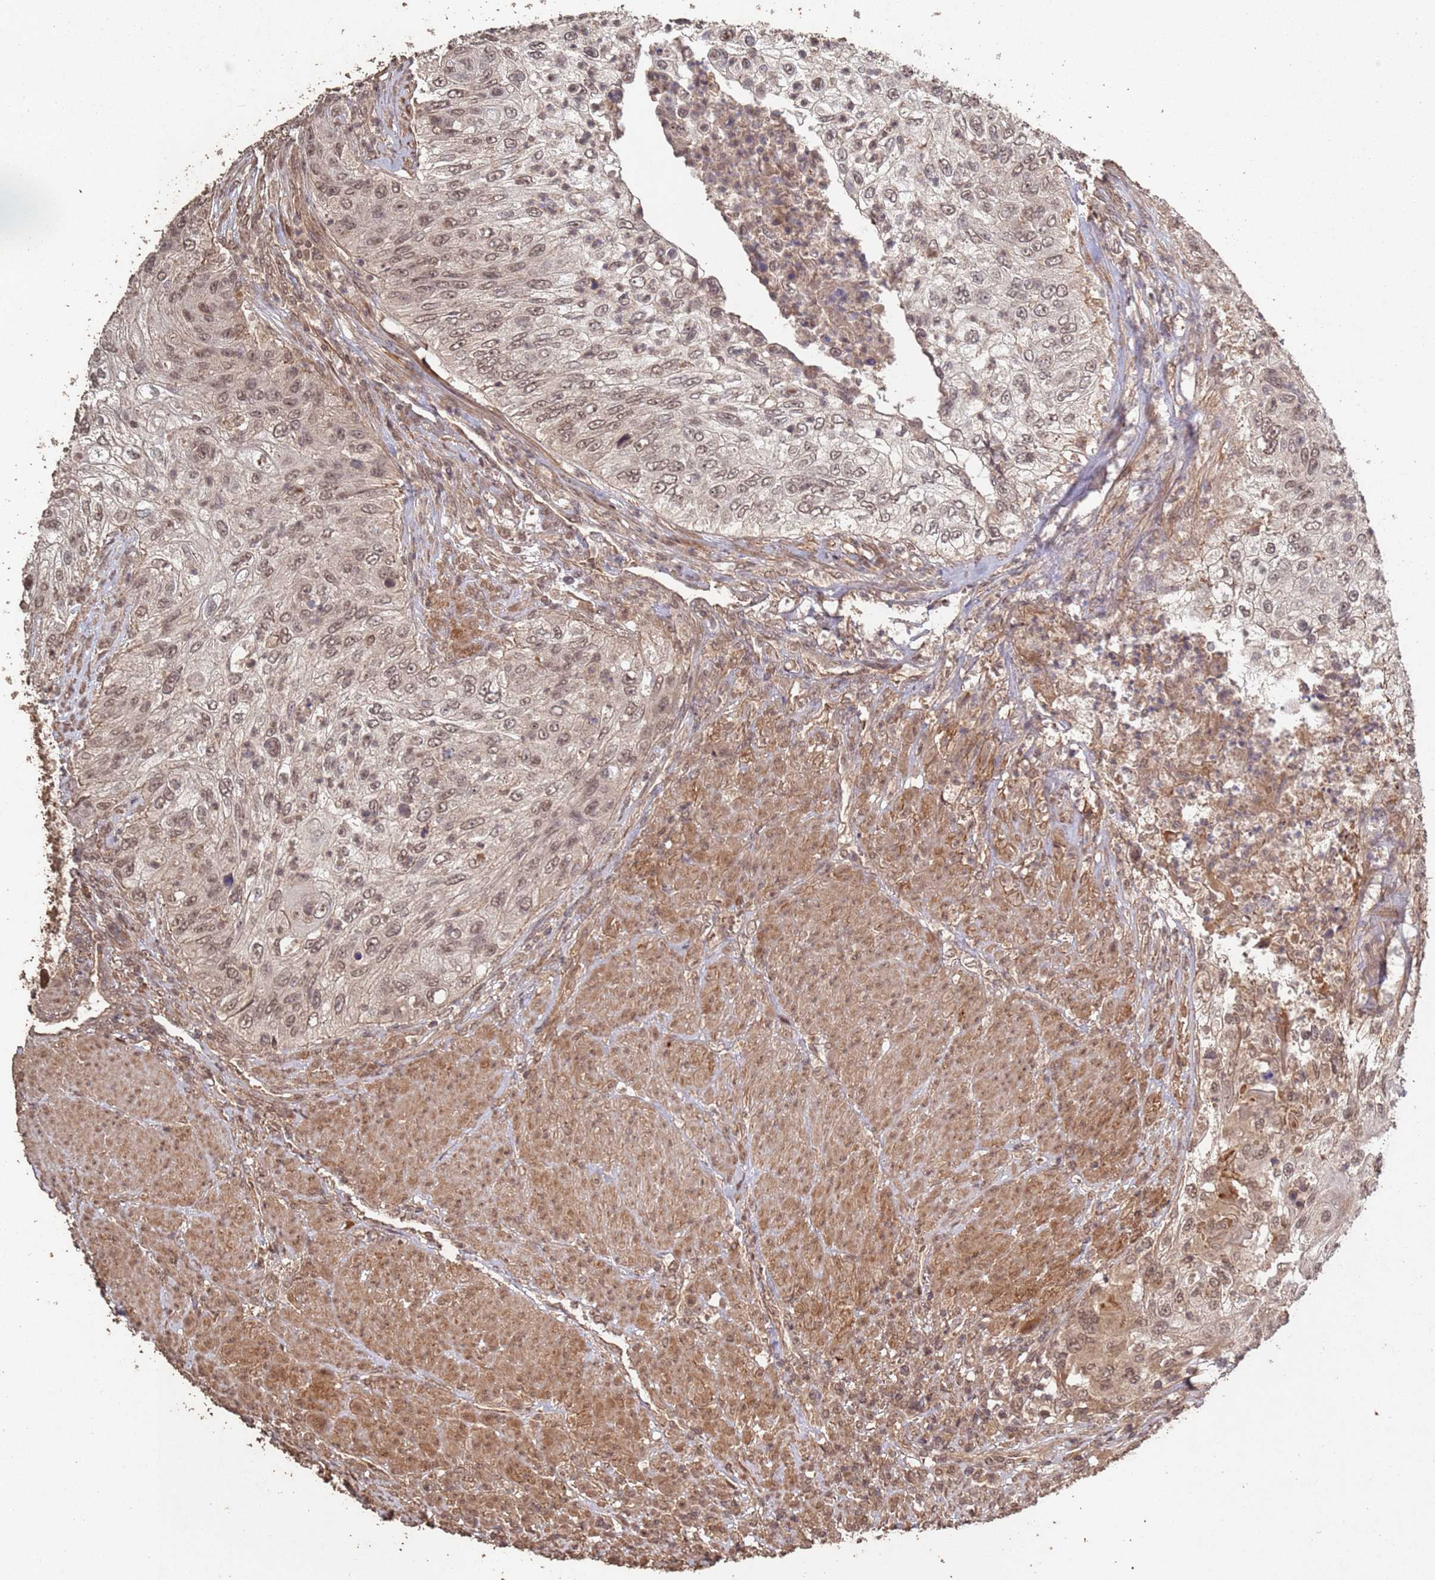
{"staining": {"intensity": "moderate", "quantity": ">75%", "location": "nuclear"}, "tissue": "urothelial cancer", "cell_type": "Tumor cells", "image_type": "cancer", "snomed": [{"axis": "morphology", "description": "Urothelial carcinoma, High grade"}, {"axis": "topography", "description": "Urinary bladder"}], "caption": "High-grade urothelial carcinoma was stained to show a protein in brown. There is medium levels of moderate nuclear expression in about >75% of tumor cells. (brown staining indicates protein expression, while blue staining denotes nuclei).", "gene": "FRAT1", "patient": {"sex": "female", "age": 60}}